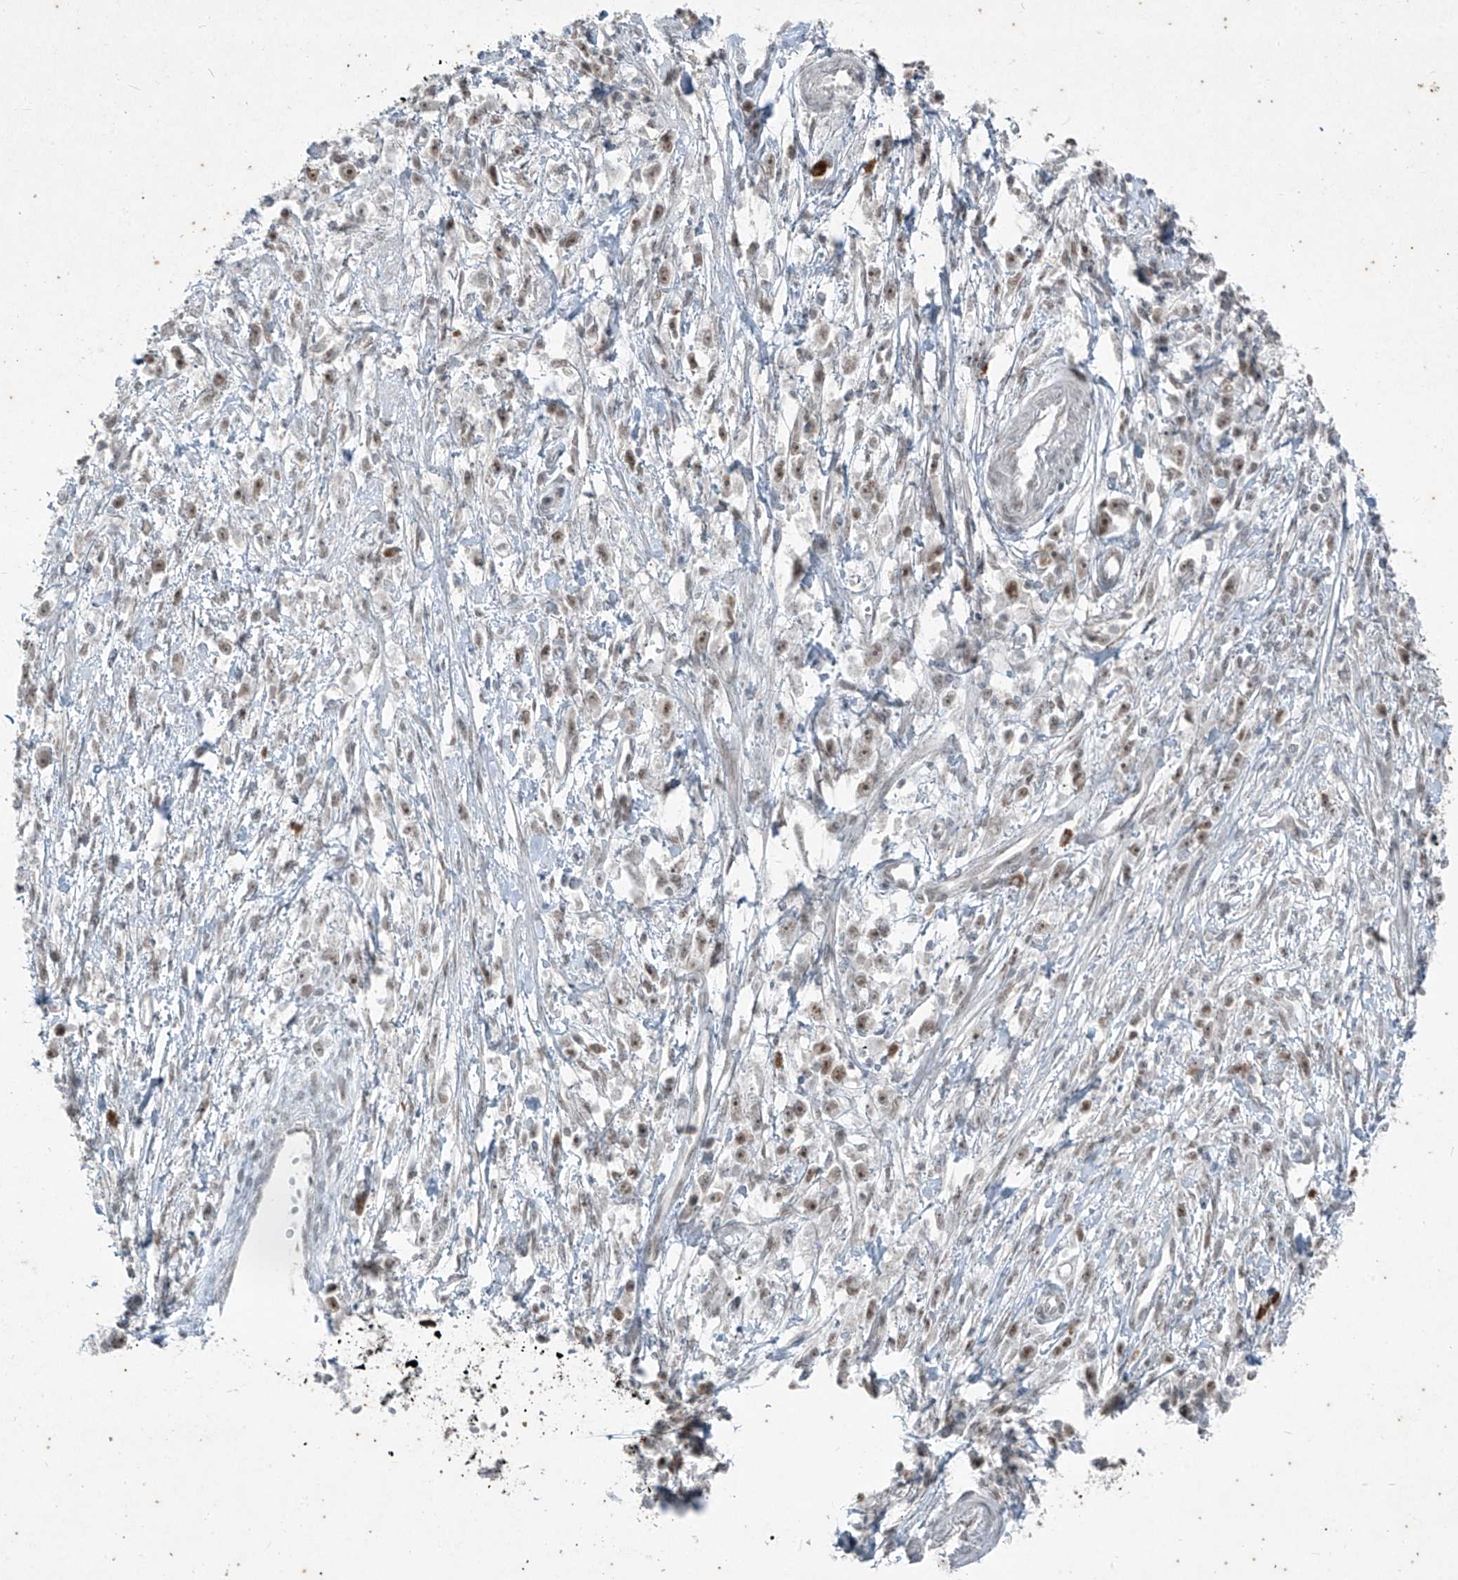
{"staining": {"intensity": "weak", "quantity": ">75%", "location": "nuclear"}, "tissue": "stomach cancer", "cell_type": "Tumor cells", "image_type": "cancer", "snomed": [{"axis": "morphology", "description": "Adenocarcinoma, NOS"}, {"axis": "topography", "description": "Stomach"}], "caption": "This image exhibits stomach cancer (adenocarcinoma) stained with immunohistochemistry (IHC) to label a protein in brown. The nuclear of tumor cells show weak positivity for the protein. Nuclei are counter-stained blue.", "gene": "ZNF354B", "patient": {"sex": "female", "age": 59}}